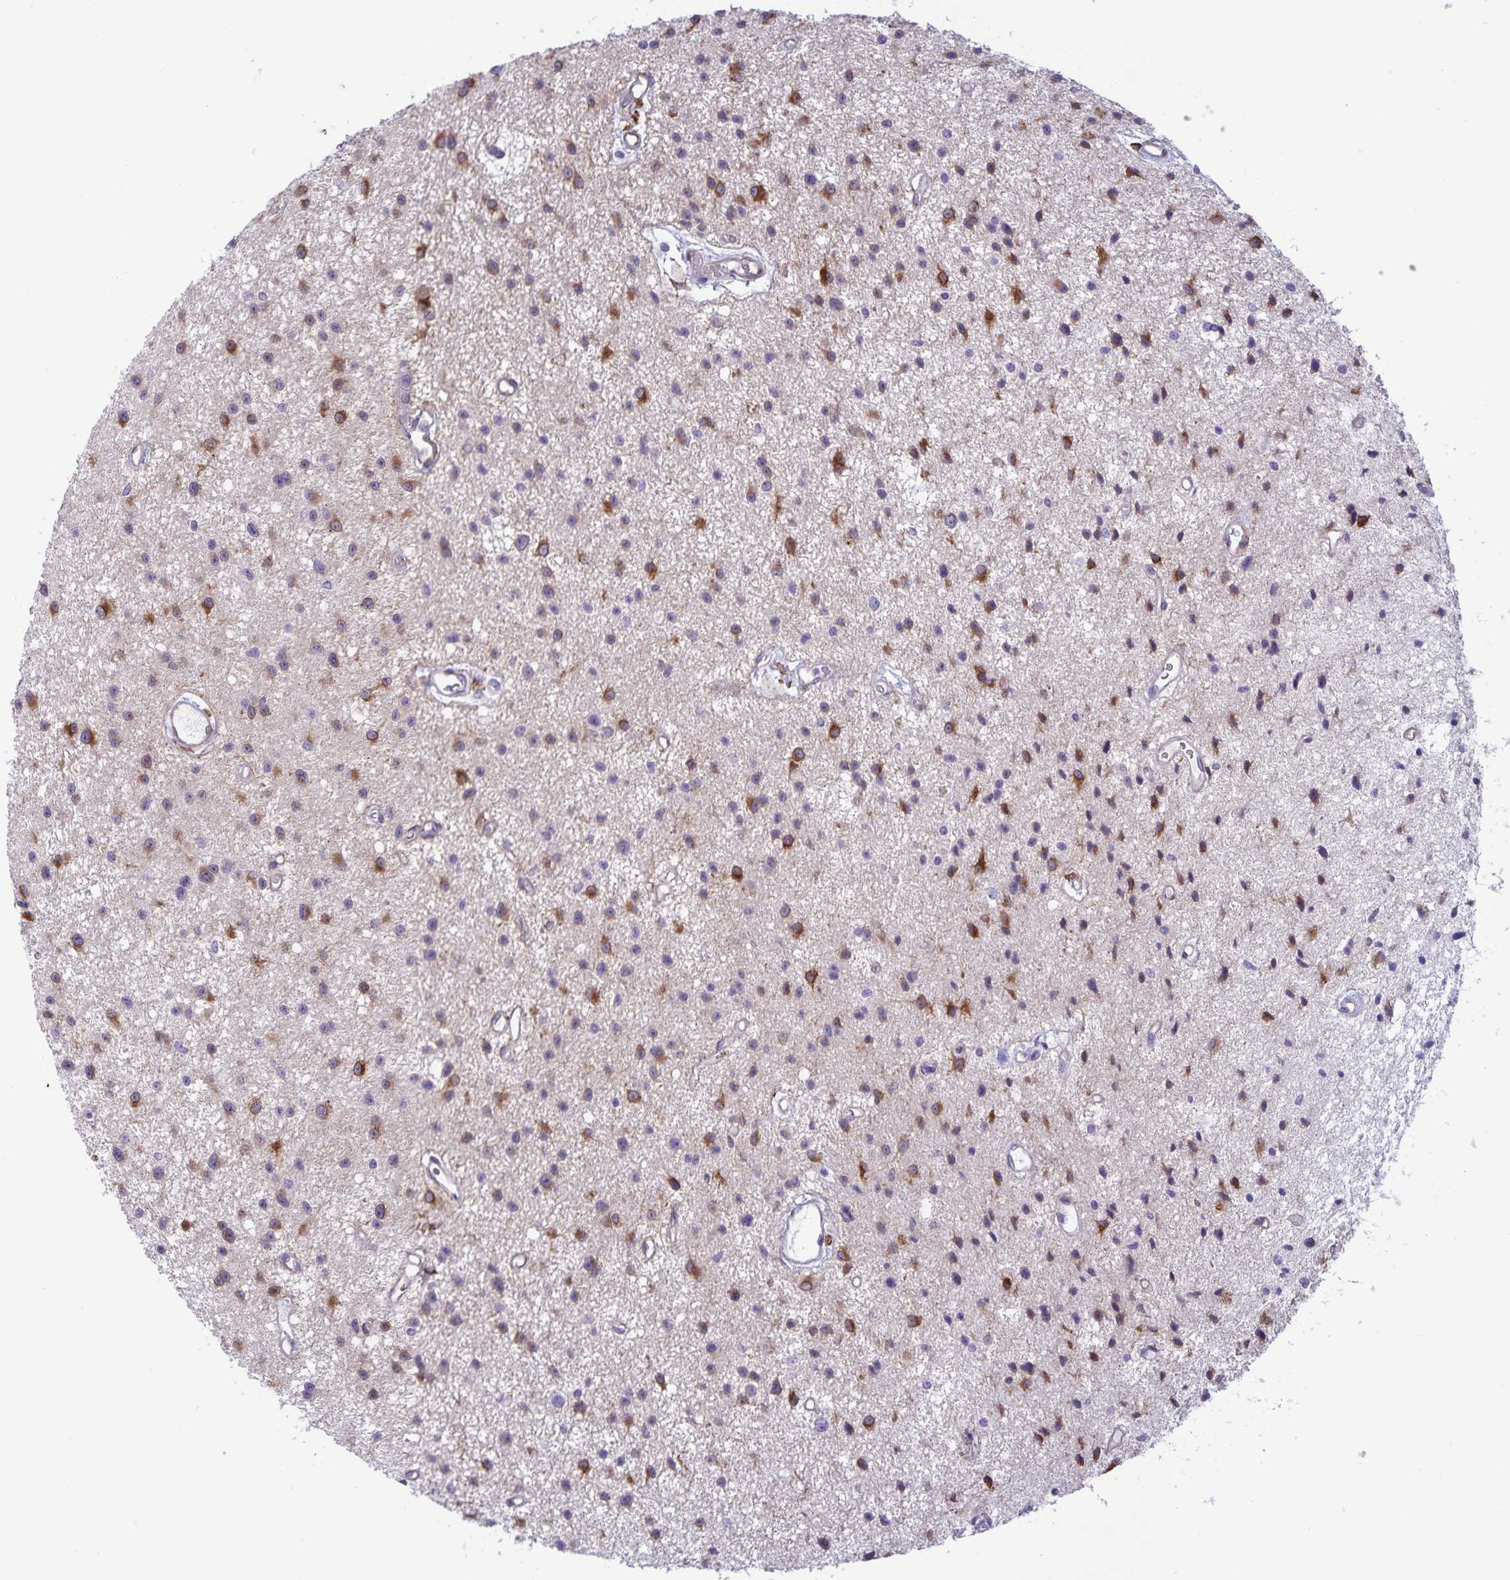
{"staining": {"intensity": "moderate", "quantity": "25%-75%", "location": "cytoplasmic/membranous"}, "tissue": "glioma", "cell_type": "Tumor cells", "image_type": "cancer", "snomed": [{"axis": "morphology", "description": "Glioma, malignant, Low grade"}, {"axis": "topography", "description": "Brain"}], "caption": "An IHC micrograph of tumor tissue is shown. Protein staining in brown shows moderate cytoplasmic/membranous positivity in glioma within tumor cells.", "gene": "RCN1", "patient": {"sex": "male", "age": 43}}